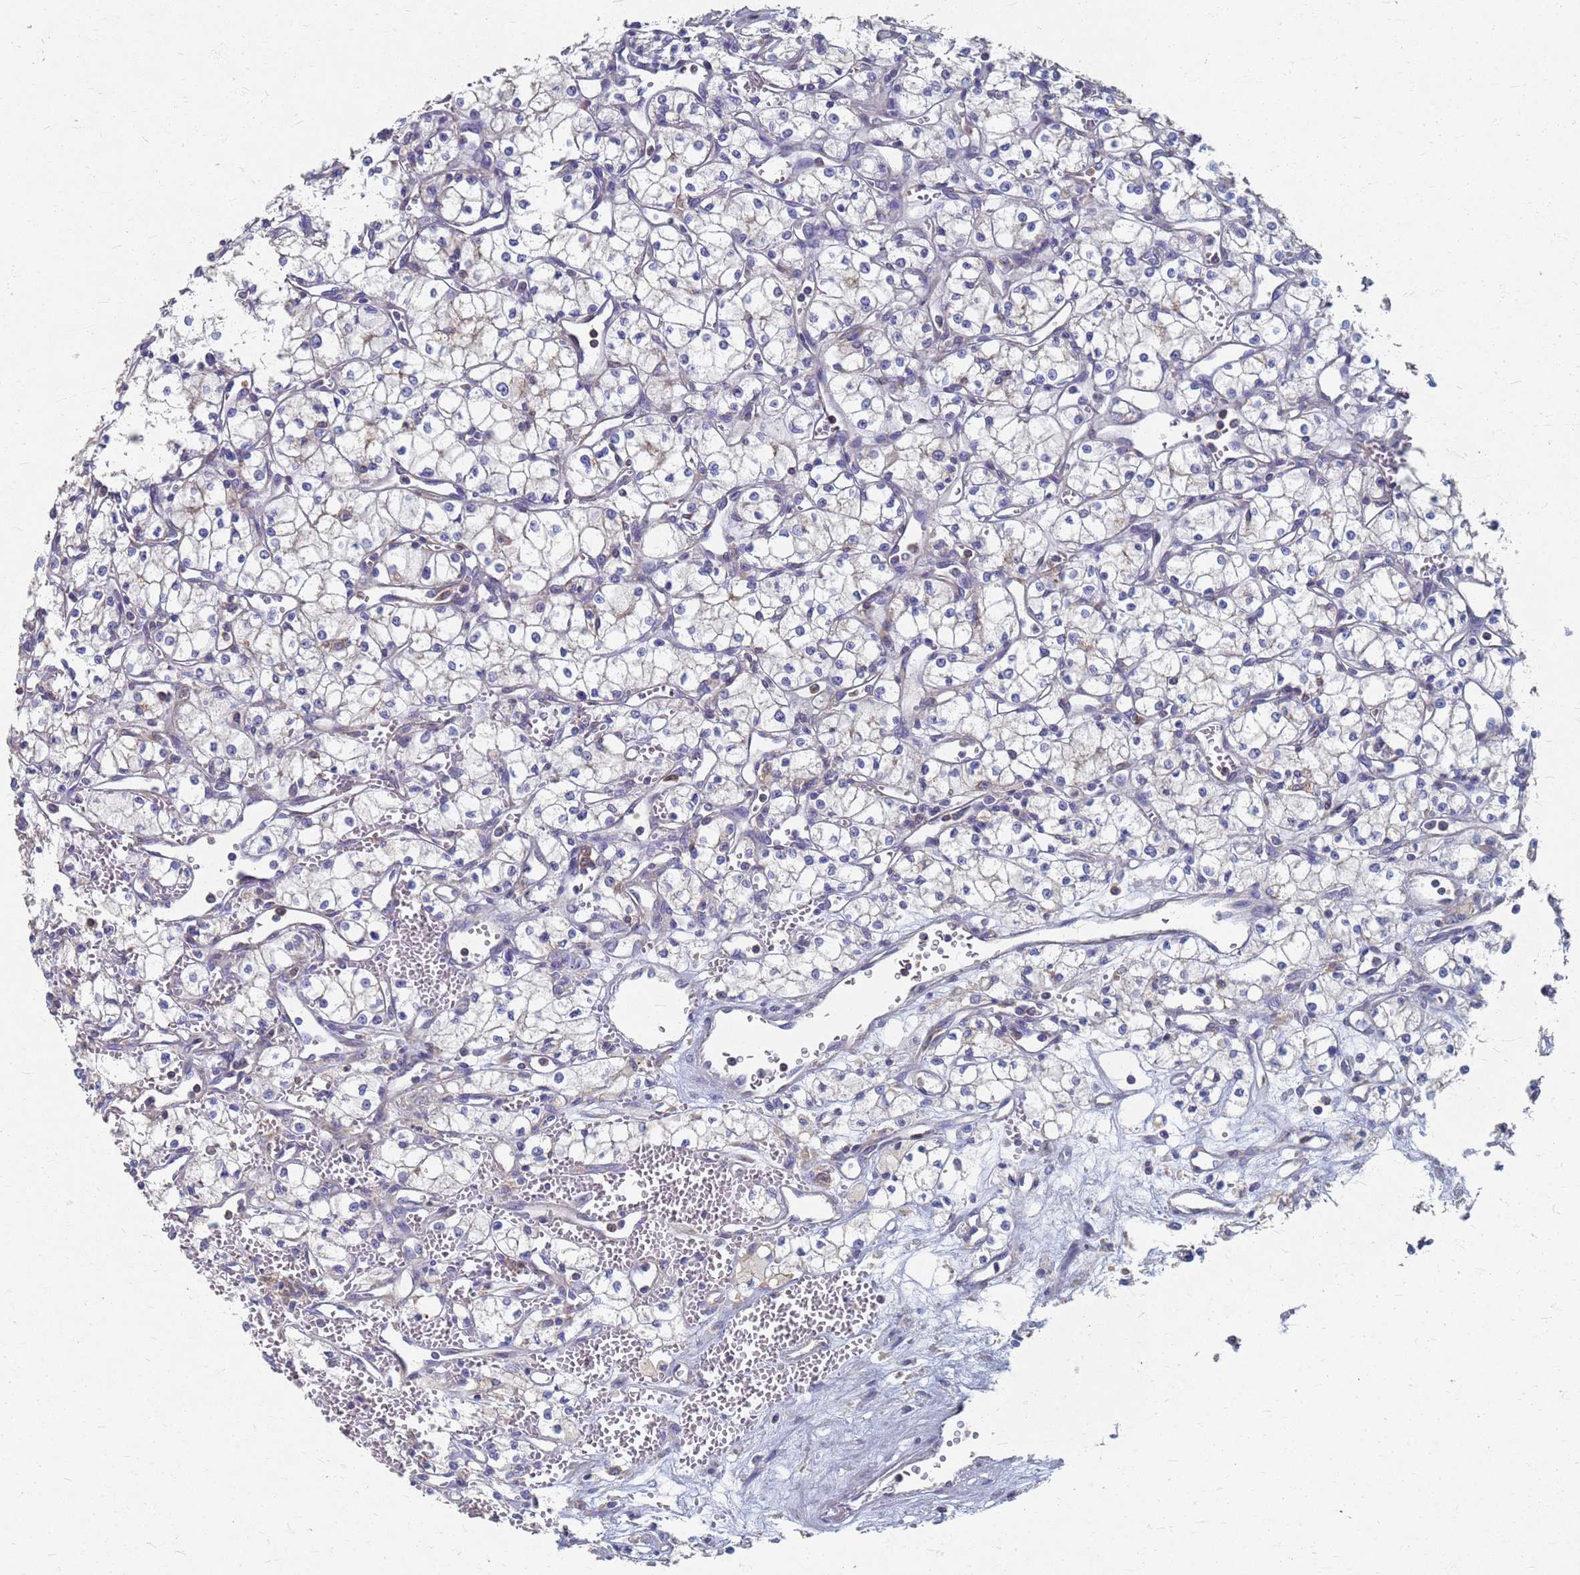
{"staining": {"intensity": "negative", "quantity": "none", "location": "none"}, "tissue": "renal cancer", "cell_type": "Tumor cells", "image_type": "cancer", "snomed": [{"axis": "morphology", "description": "Adenocarcinoma, NOS"}, {"axis": "topography", "description": "Kidney"}], "caption": "High power microscopy photomicrograph of an immunohistochemistry (IHC) photomicrograph of renal cancer, revealing no significant expression in tumor cells.", "gene": "KRCC1", "patient": {"sex": "male", "age": 59}}